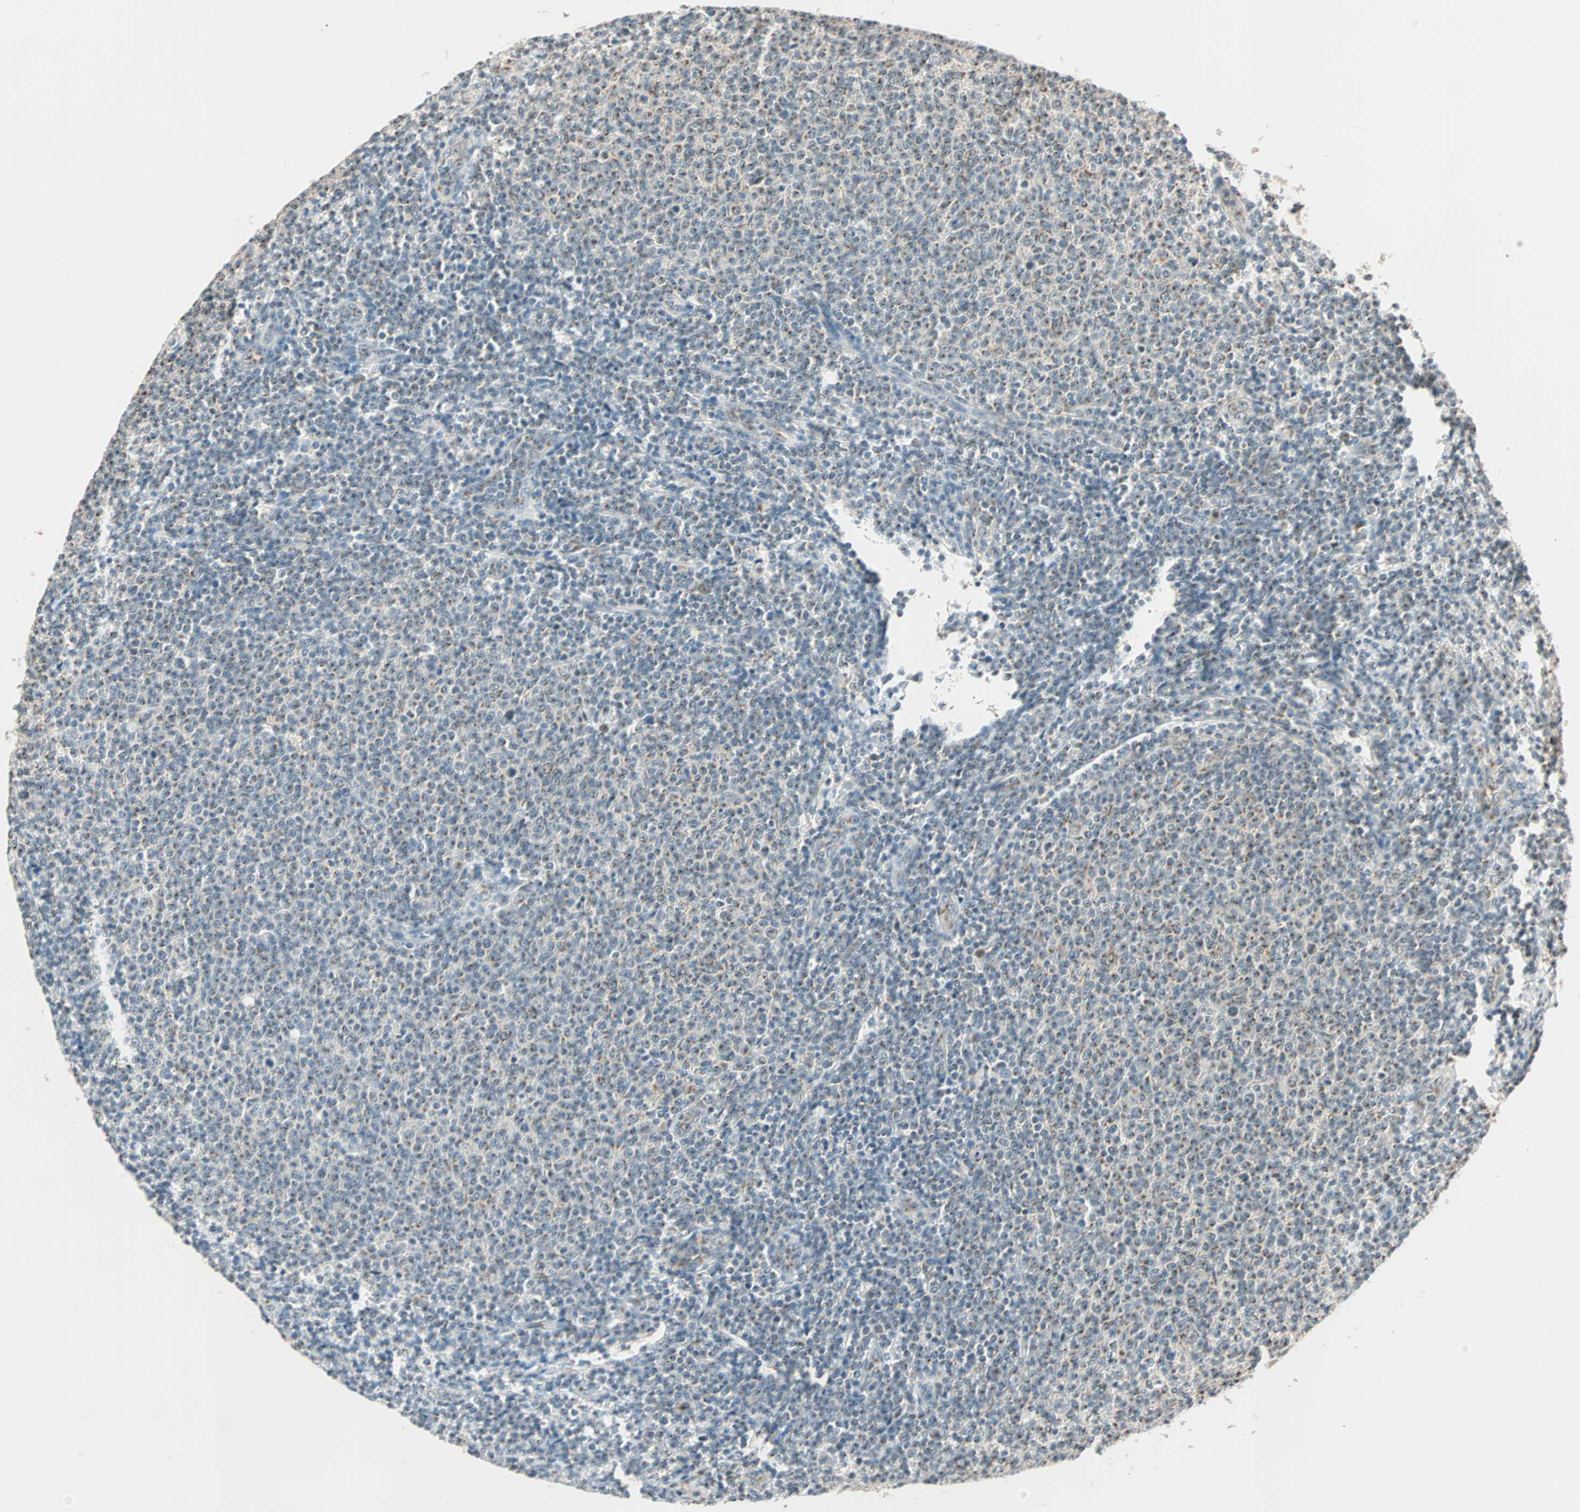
{"staining": {"intensity": "weak", "quantity": "<25%", "location": "cytoplasmic/membranous"}, "tissue": "lymphoma", "cell_type": "Tumor cells", "image_type": "cancer", "snomed": [{"axis": "morphology", "description": "Malignant lymphoma, non-Hodgkin's type, Low grade"}, {"axis": "topography", "description": "Lymph node"}], "caption": "Protein analysis of malignant lymphoma, non-Hodgkin's type (low-grade) displays no significant staining in tumor cells.", "gene": "PRDM2", "patient": {"sex": "male", "age": 66}}